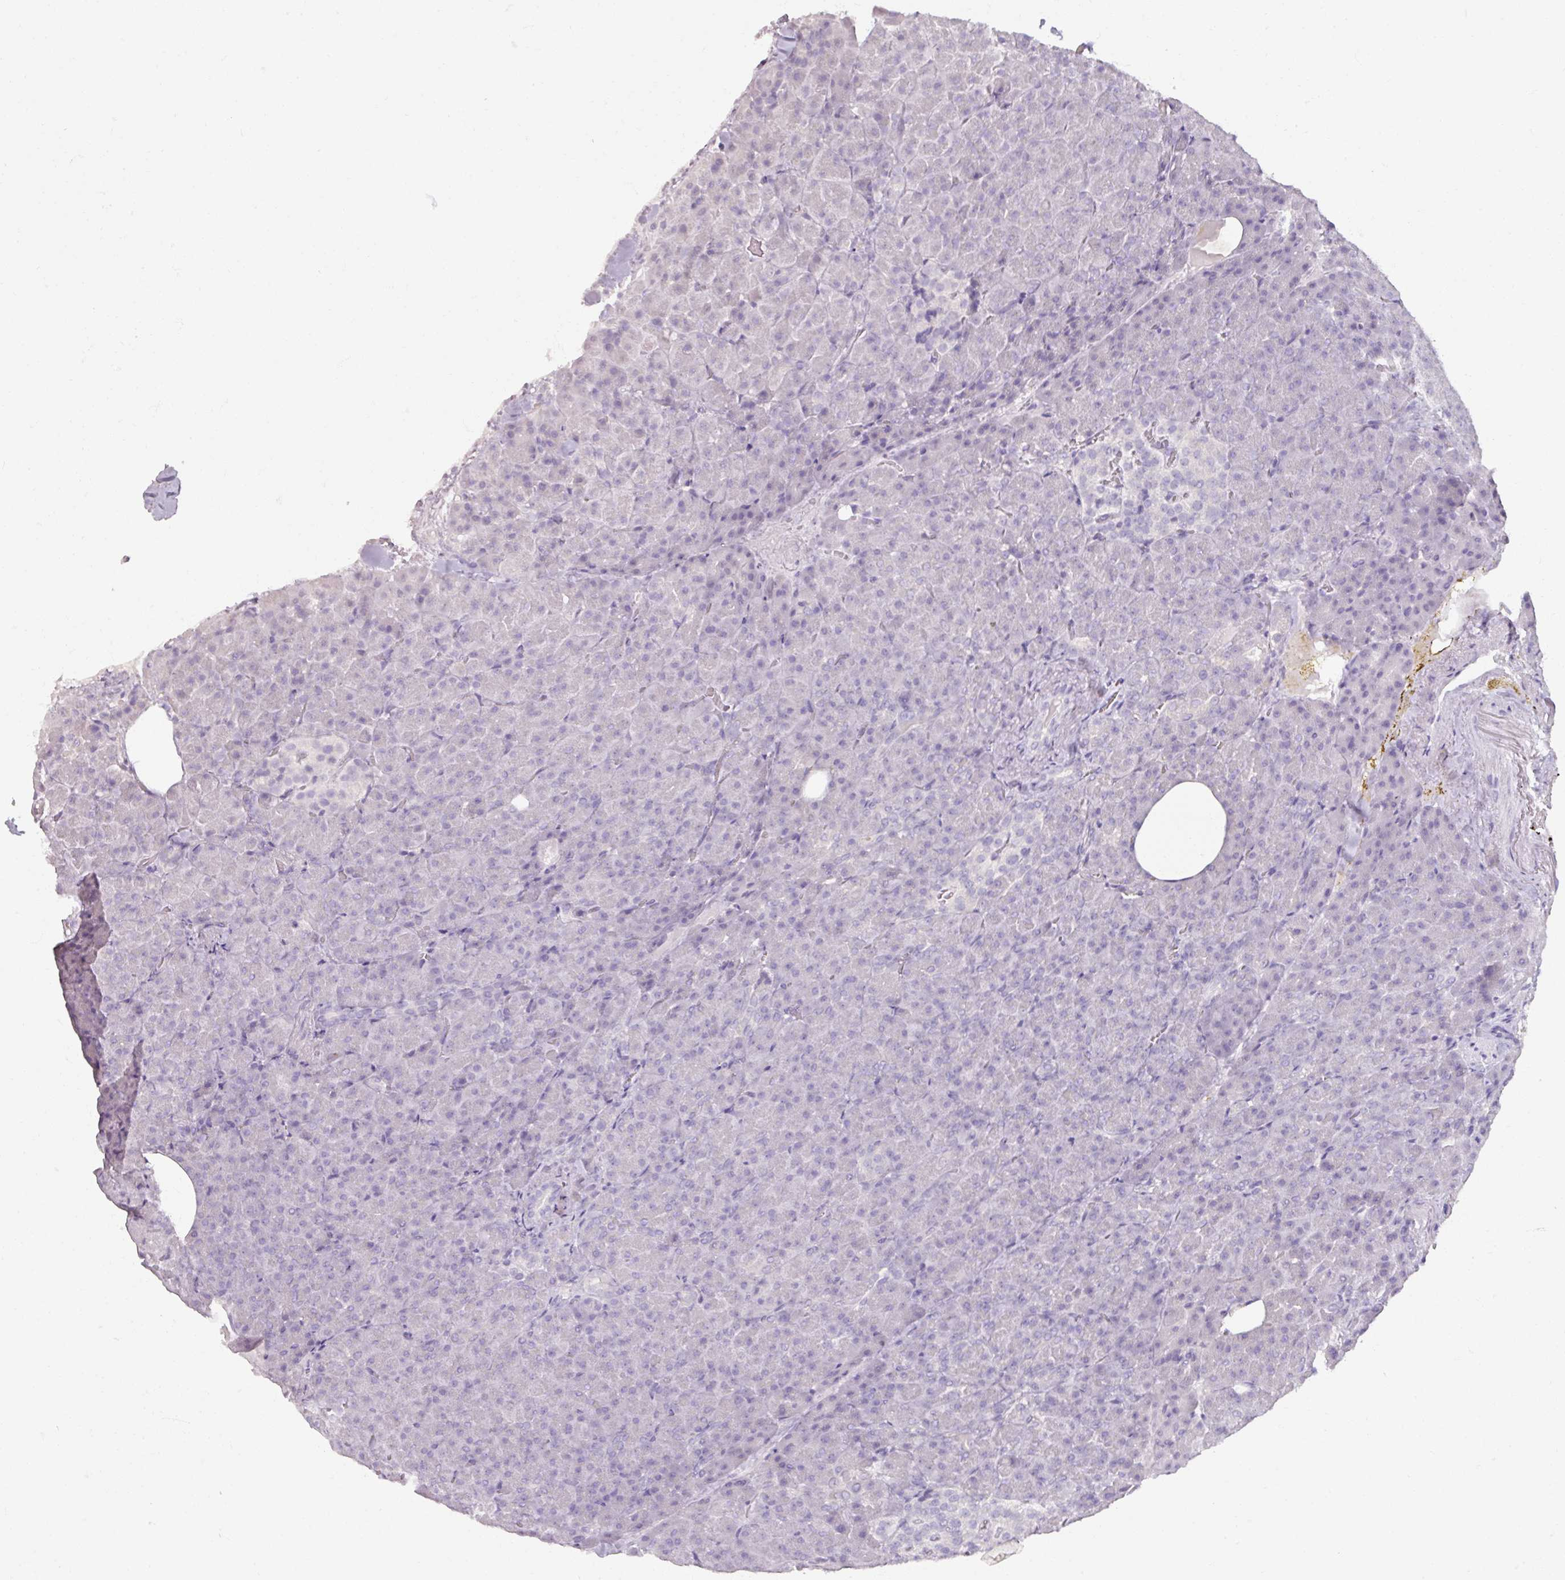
{"staining": {"intensity": "negative", "quantity": "none", "location": "none"}, "tissue": "pancreas", "cell_type": "Exocrine glandular cells", "image_type": "normal", "snomed": [{"axis": "morphology", "description": "Normal tissue, NOS"}, {"axis": "topography", "description": "Pancreas"}], "caption": "Immunohistochemistry micrograph of unremarkable pancreas stained for a protein (brown), which displays no expression in exocrine glandular cells.", "gene": "SLC27A5", "patient": {"sex": "female", "age": 74}}